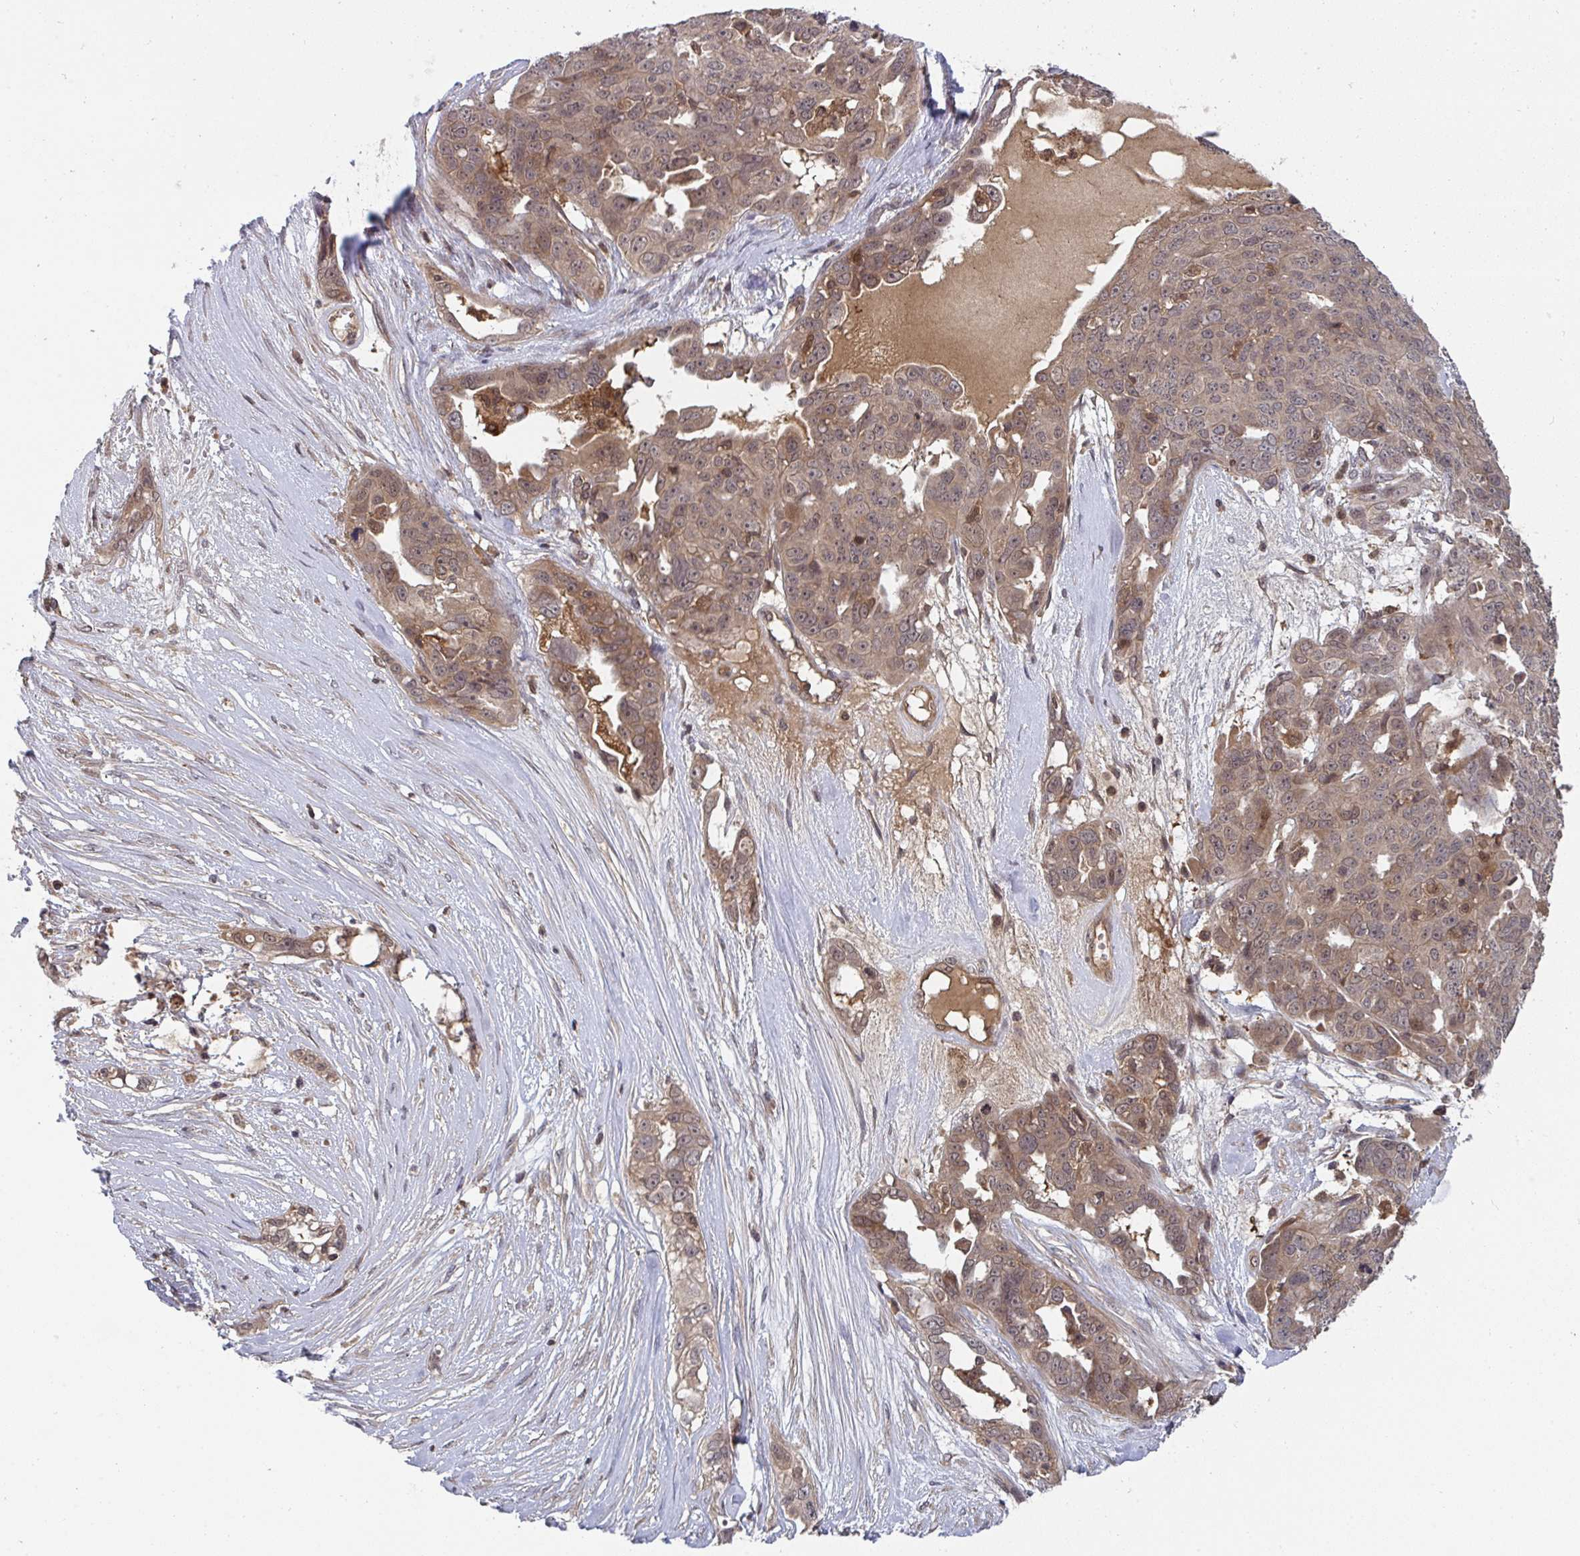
{"staining": {"intensity": "moderate", "quantity": ">75%", "location": "cytoplasmic/membranous,nuclear"}, "tissue": "ovarian cancer", "cell_type": "Tumor cells", "image_type": "cancer", "snomed": [{"axis": "morphology", "description": "Carcinoma, endometroid"}, {"axis": "topography", "description": "Ovary"}], "caption": "Moderate cytoplasmic/membranous and nuclear staining is appreciated in about >75% of tumor cells in ovarian cancer (endometroid carcinoma). Using DAB (3,3'-diaminobenzidine) (brown) and hematoxylin (blue) stains, captured at high magnification using brightfield microscopy.", "gene": "TIGAR", "patient": {"sex": "female", "age": 70}}